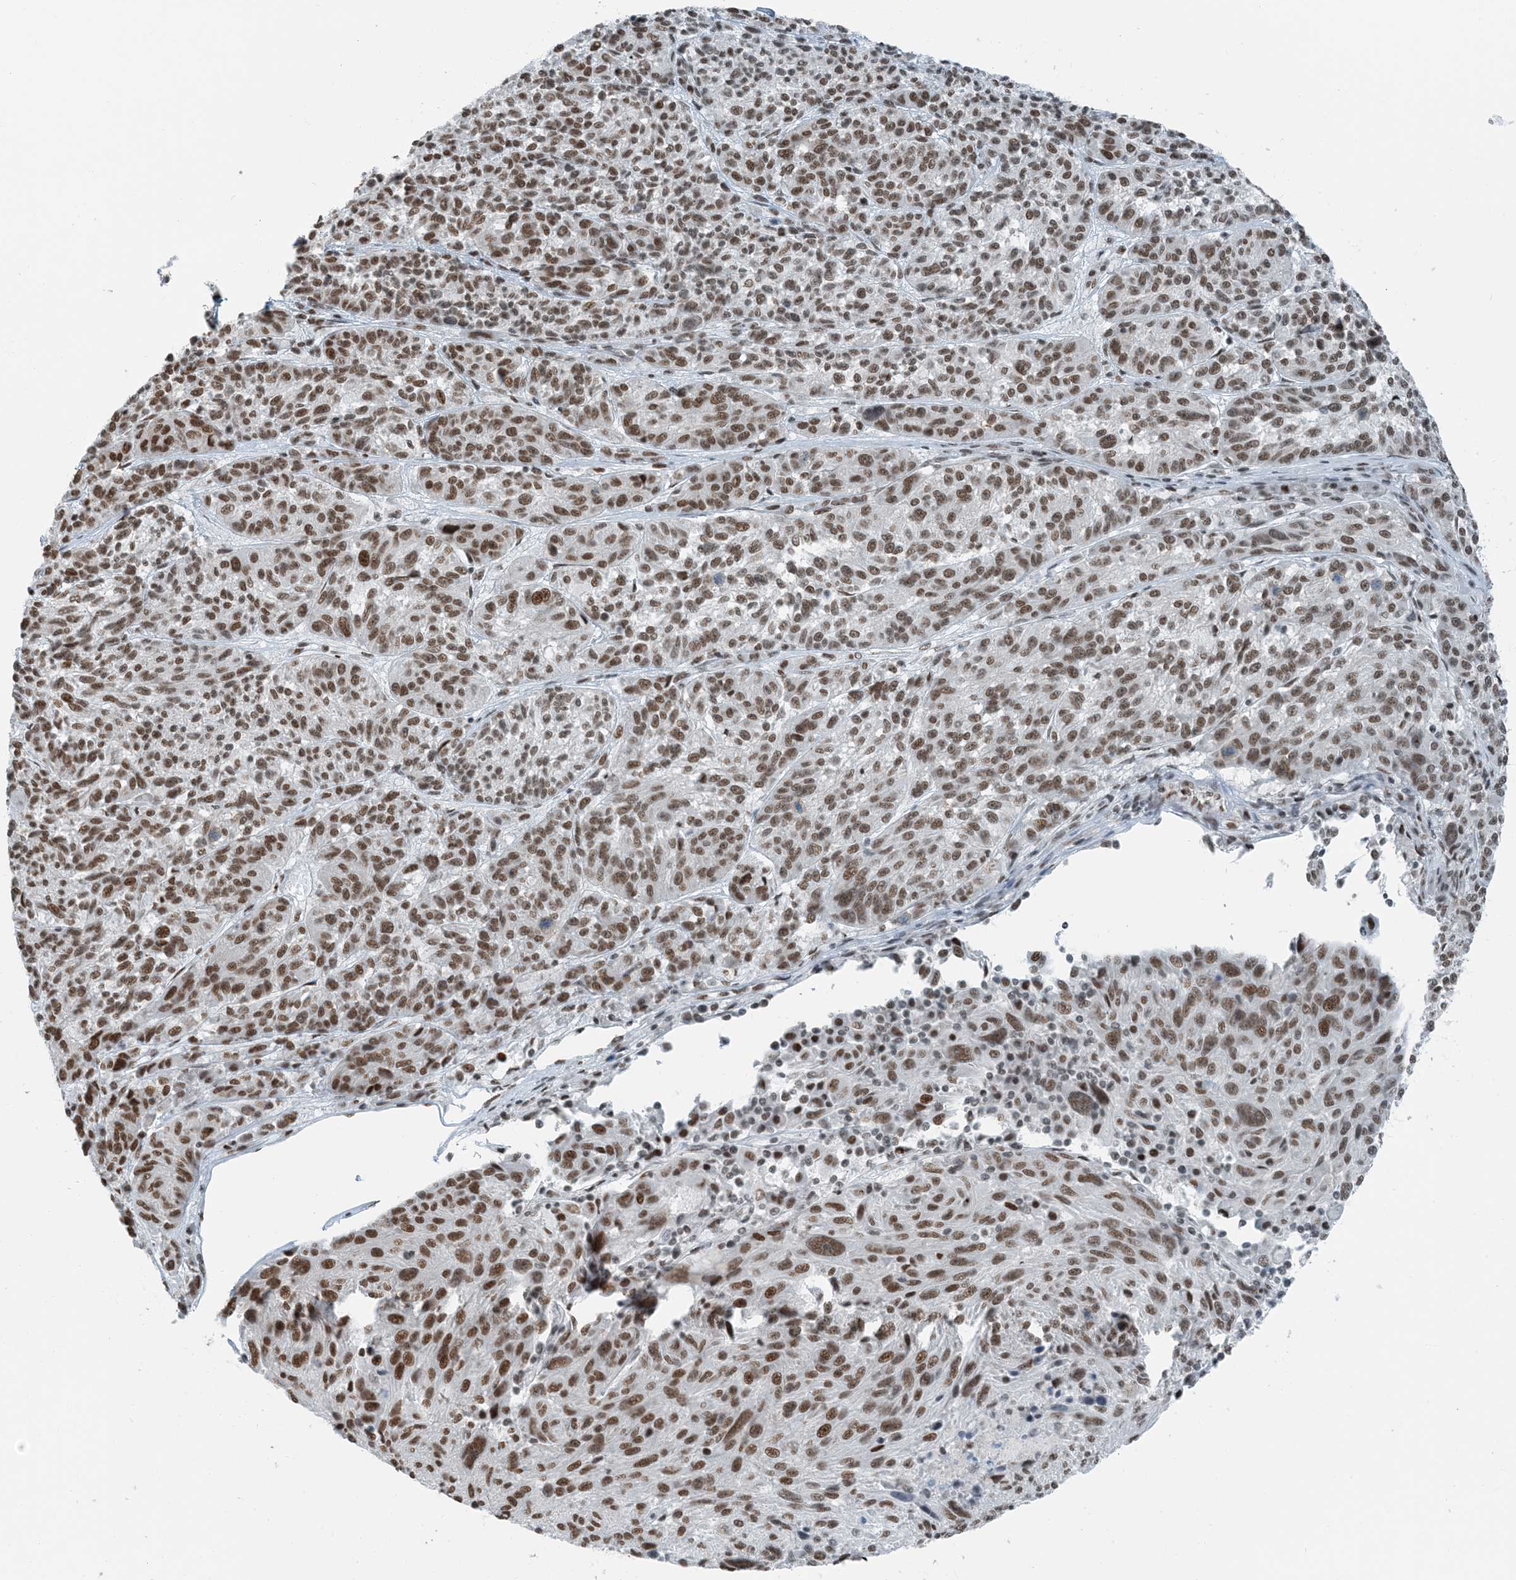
{"staining": {"intensity": "strong", "quantity": ">75%", "location": "nuclear"}, "tissue": "melanoma", "cell_type": "Tumor cells", "image_type": "cancer", "snomed": [{"axis": "morphology", "description": "Malignant melanoma, NOS"}, {"axis": "topography", "description": "Skin"}], "caption": "The image shows staining of melanoma, revealing strong nuclear protein positivity (brown color) within tumor cells.", "gene": "ZNF500", "patient": {"sex": "male", "age": 53}}